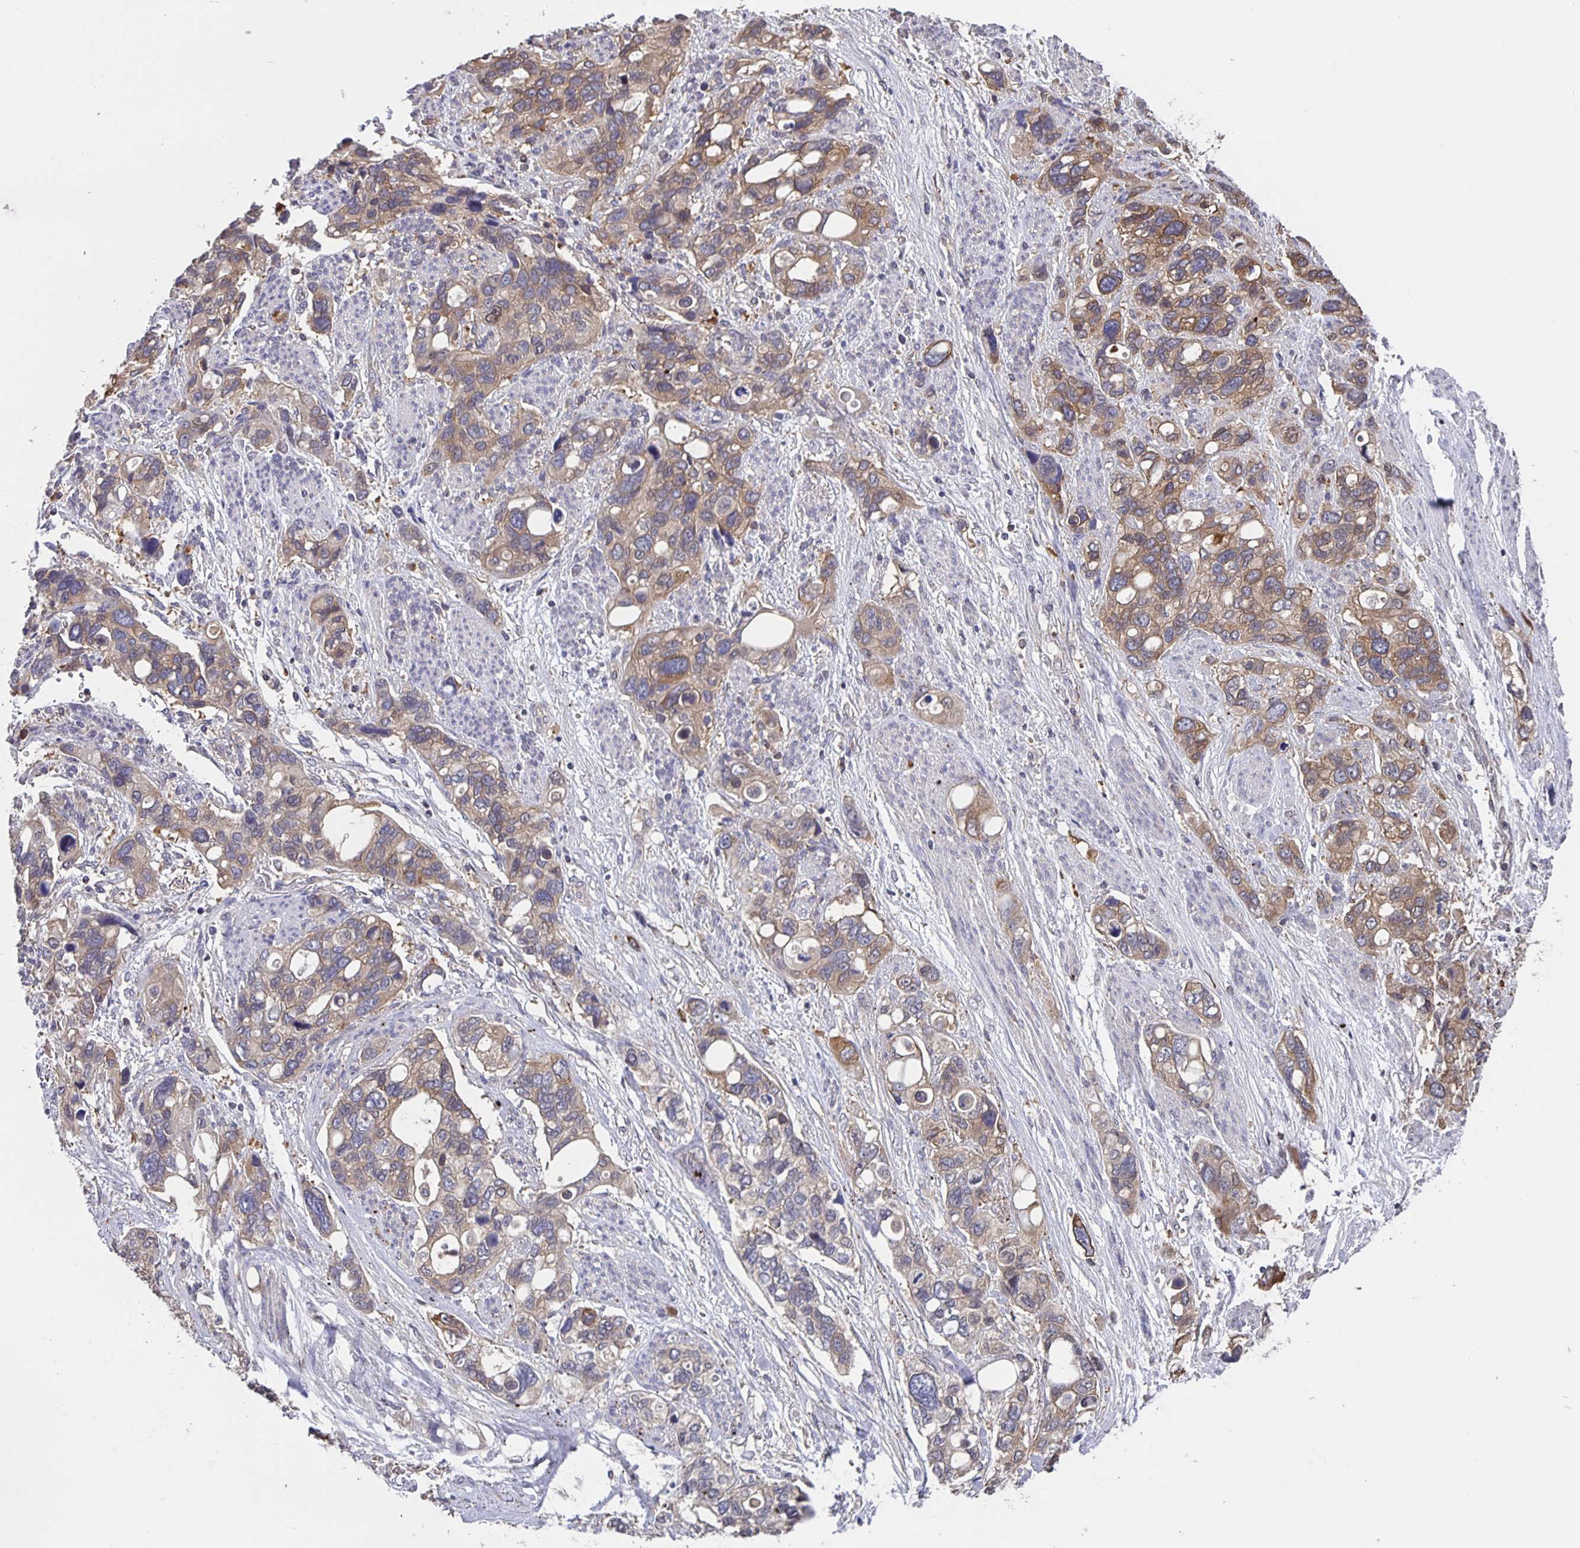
{"staining": {"intensity": "moderate", "quantity": "25%-75%", "location": "cytoplasmic/membranous"}, "tissue": "stomach cancer", "cell_type": "Tumor cells", "image_type": "cancer", "snomed": [{"axis": "morphology", "description": "Adenocarcinoma, NOS"}, {"axis": "topography", "description": "Stomach, upper"}], "caption": "A brown stain highlights moderate cytoplasmic/membranous expression of a protein in adenocarcinoma (stomach) tumor cells. The protein of interest is shown in brown color, while the nuclei are stained blue.", "gene": "FEM1C", "patient": {"sex": "female", "age": 81}}